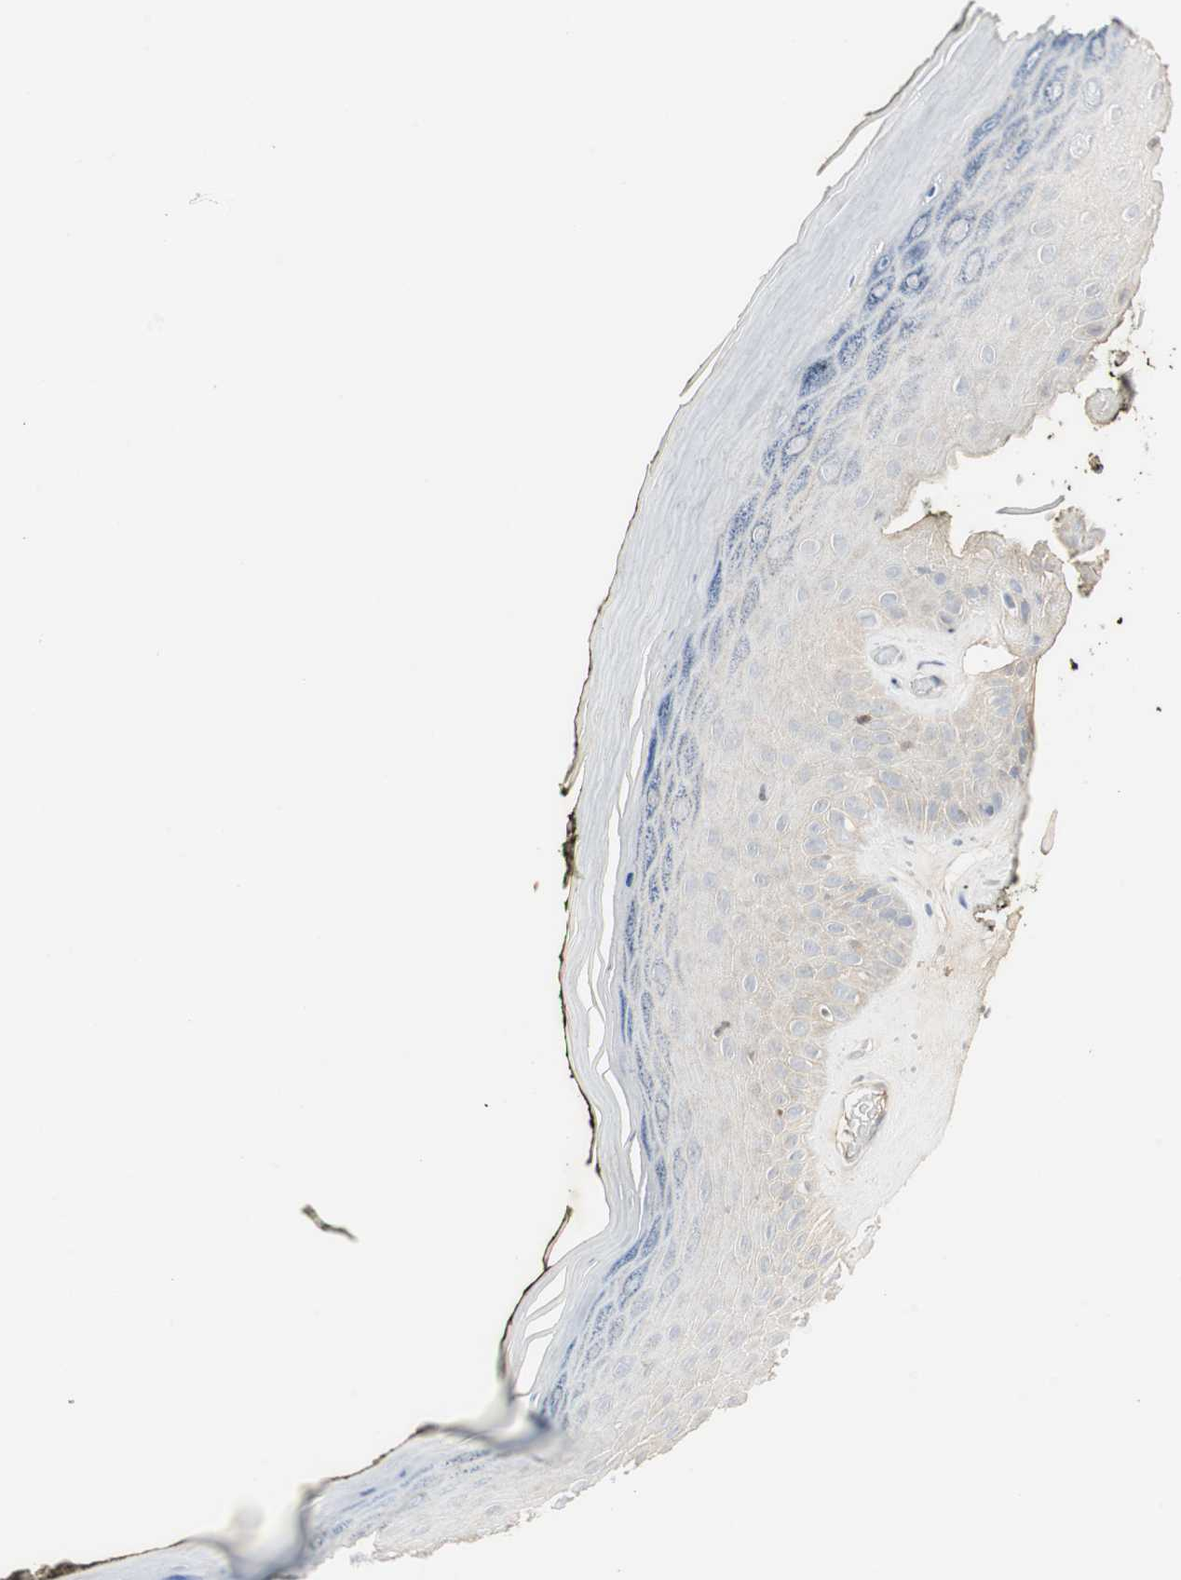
{"staining": {"intensity": "weak", "quantity": "<25%", "location": "cytoplasmic/membranous"}, "tissue": "skin", "cell_type": "Epidermal cells", "image_type": "normal", "snomed": [{"axis": "morphology", "description": "Normal tissue, NOS"}, {"axis": "morphology", "description": "Inflammation, NOS"}, {"axis": "topography", "description": "Vulva"}], "caption": "An image of skin stained for a protein reveals no brown staining in epidermal cells.", "gene": "RUNX2", "patient": {"sex": "female", "age": 84}}